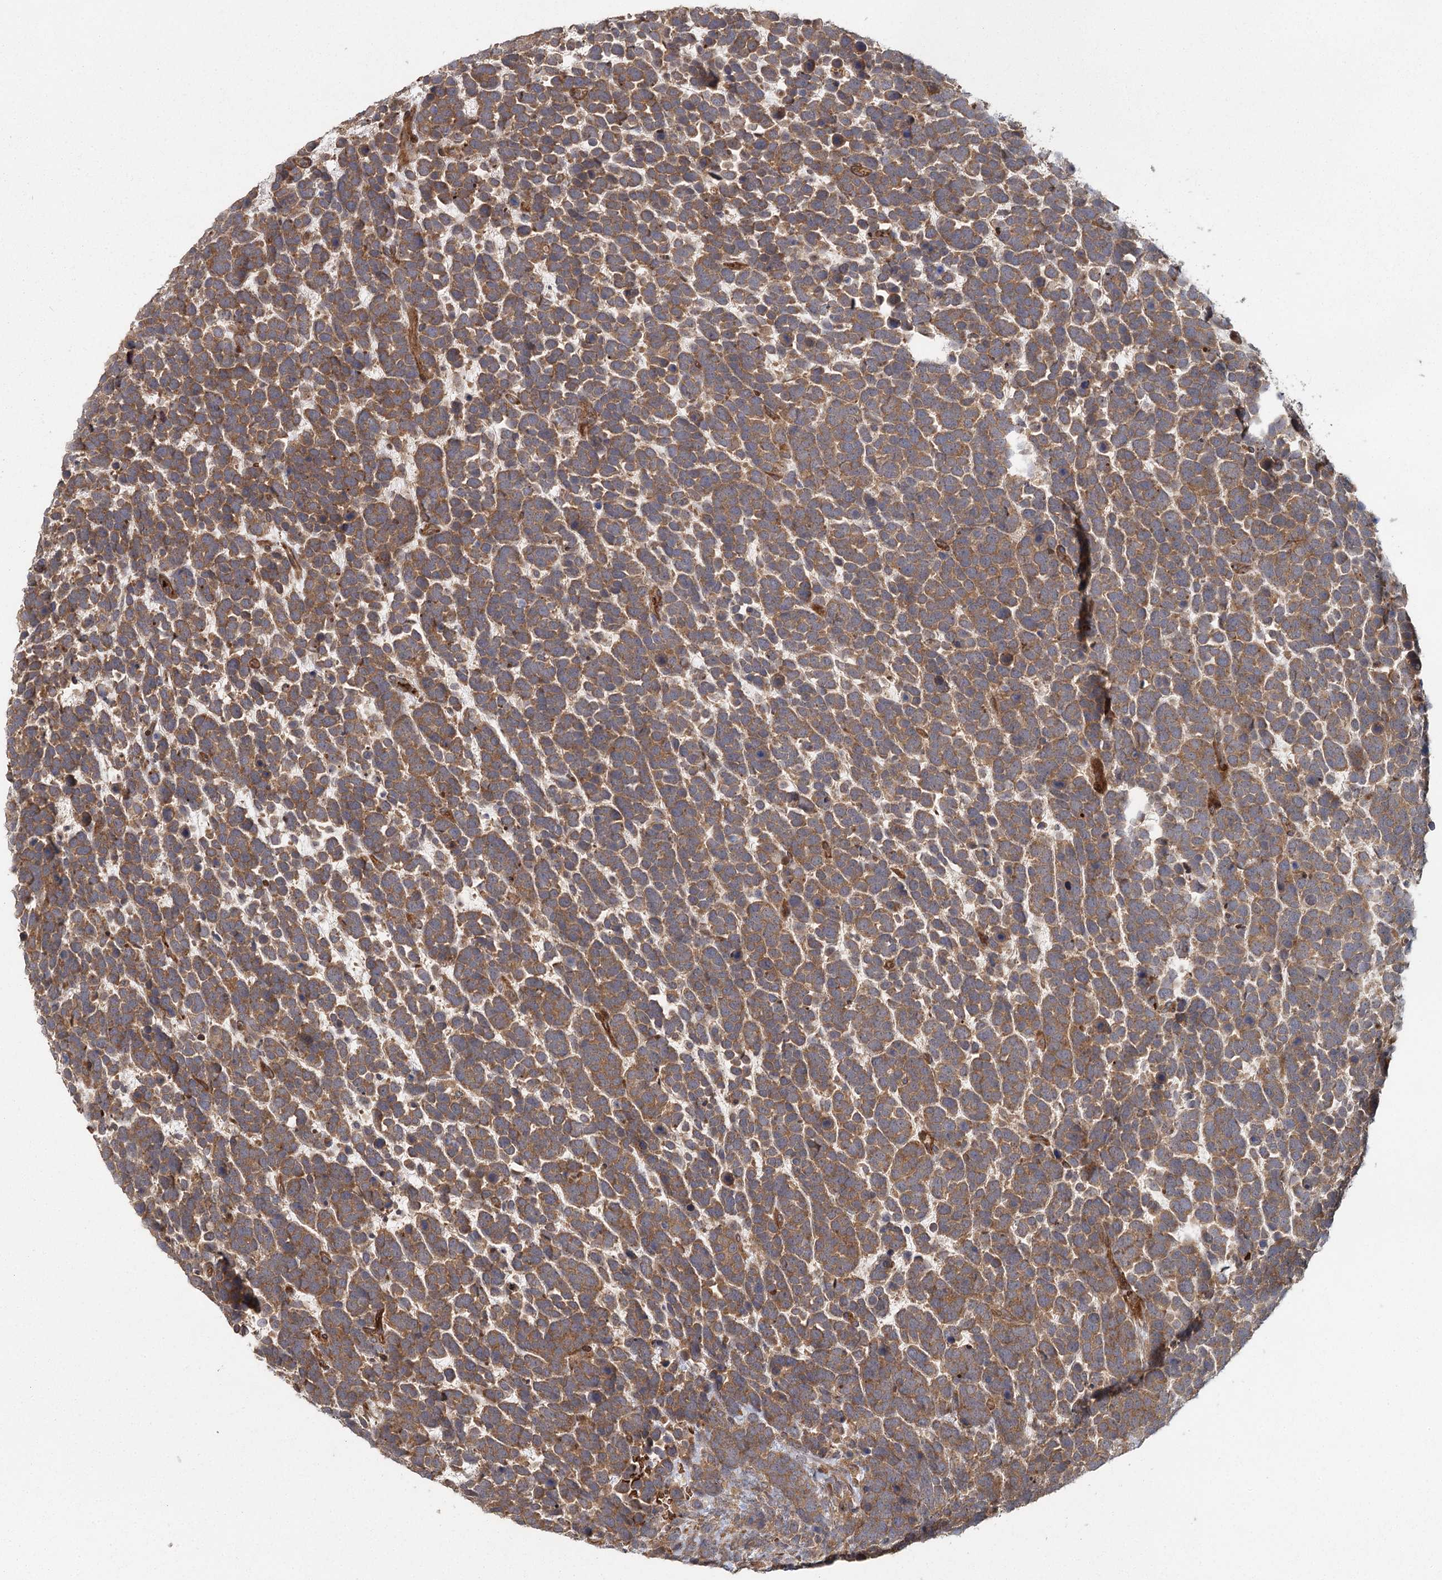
{"staining": {"intensity": "moderate", "quantity": ">75%", "location": "cytoplasmic/membranous"}, "tissue": "urothelial cancer", "cell_type": "Tumor cells", "image_type": "cancer", "snomed": [{"axis": "morphology", "description": "Urothelial carcinoma, High grade"}, {"axis": "topography", "description": "Urinary bladder"}], "caption": "Protein expression analysis of urothelial cancer exhibits moderate cytoplasmic/membranous staining in approximately >75% of tumor cells.", "gene": "RAPGEF6", "patient": {"sex": "female", "age": 82}}